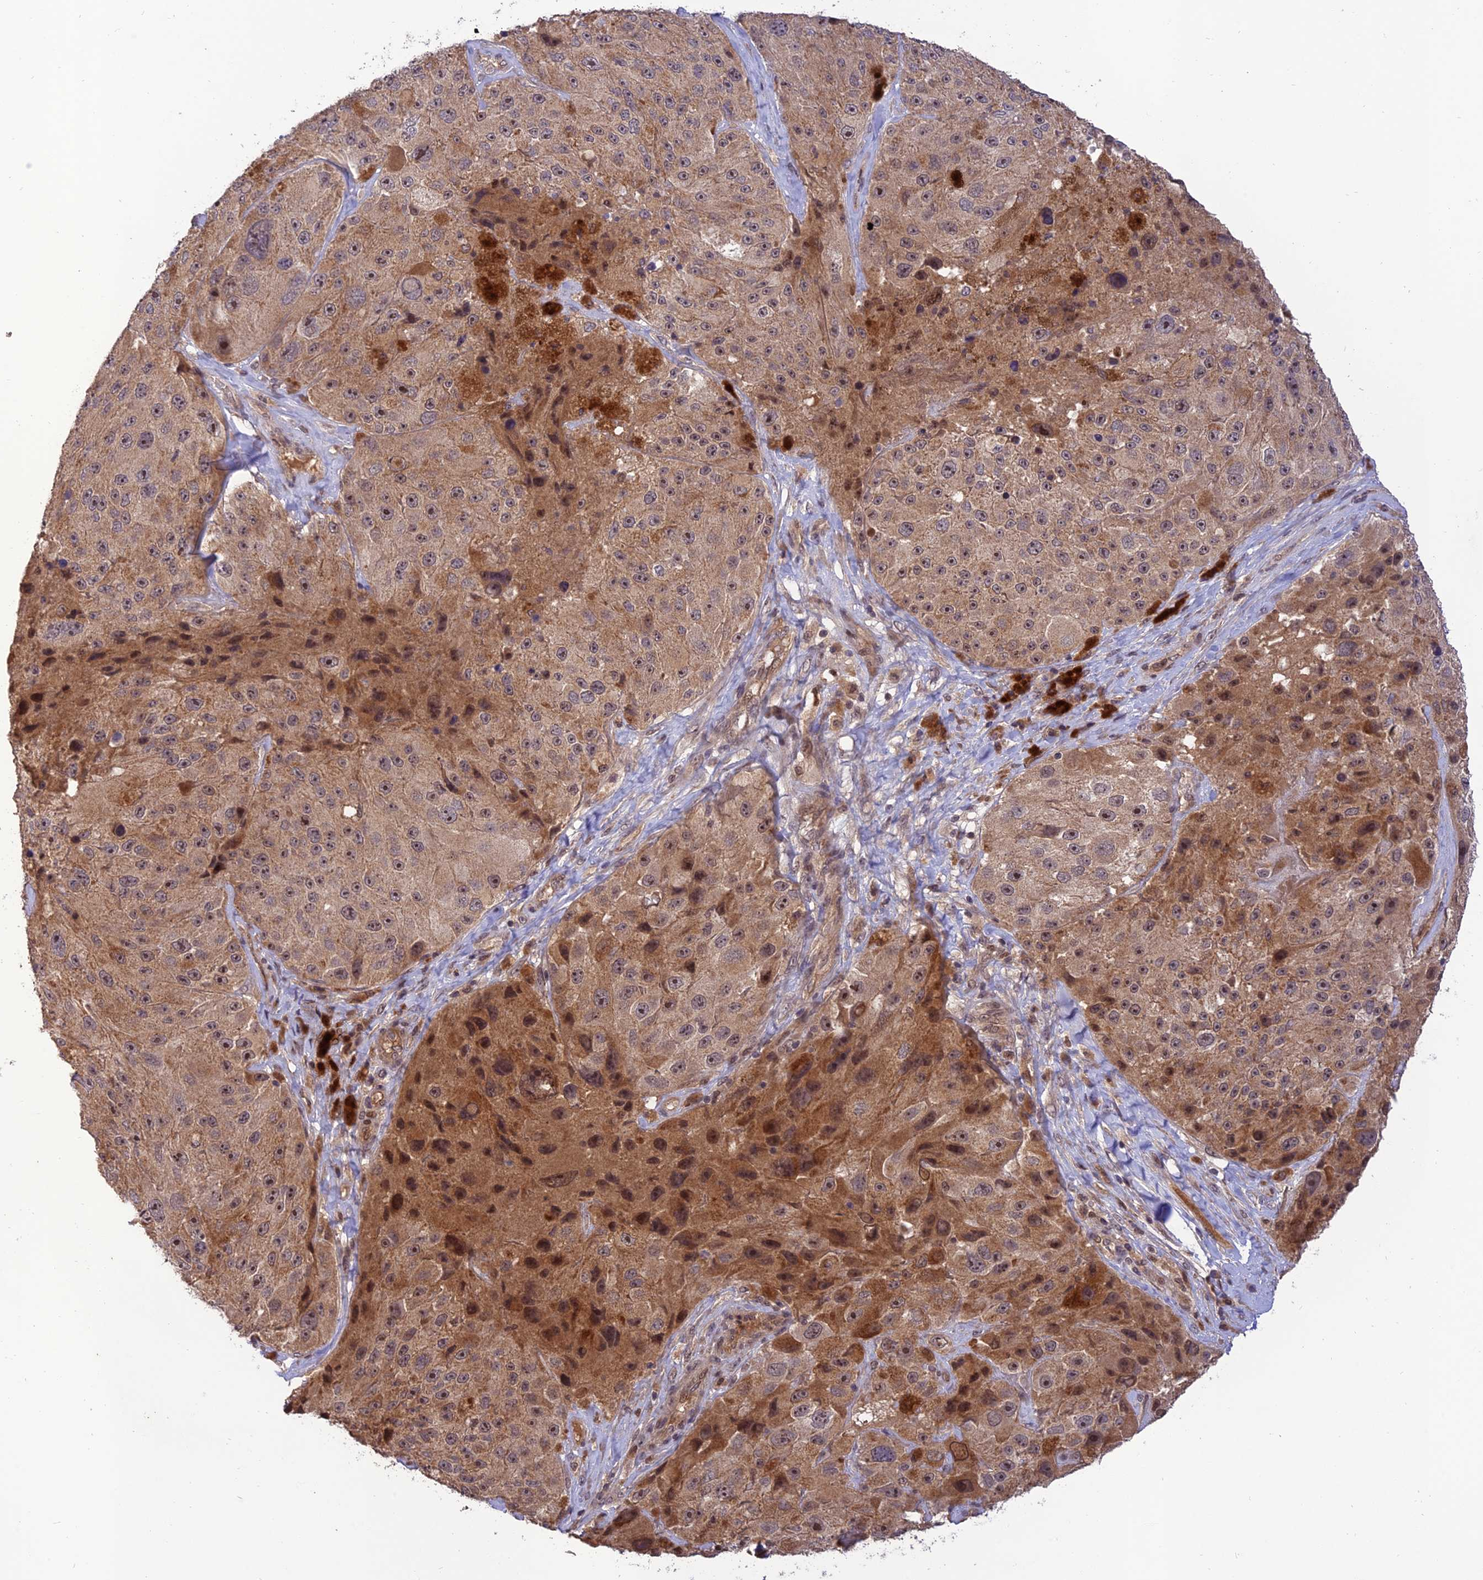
{"staining": {"intensity": "moderate", "quantity": ">75%", "location": "cytoplasmic/membranous,nuclear"}, "tissue": "melanoma", "cell_type": "Tumor cells", "image_type": "cancer", "snomed": [{"axis": "morphology", "description": "Malignant melanoma, Metastatic site"}, {"axis": "topography", "description": "Lymph node"}], "caption": "DAB immunohistochemical staining of malignant melanoma (metastatic site) exhibits moderate cytoplasmic/membranous and nuclear protein positivity in about >75% of tumor cells.", "gene": "REV1", "patient": {"sex": "male", "age": 62}}